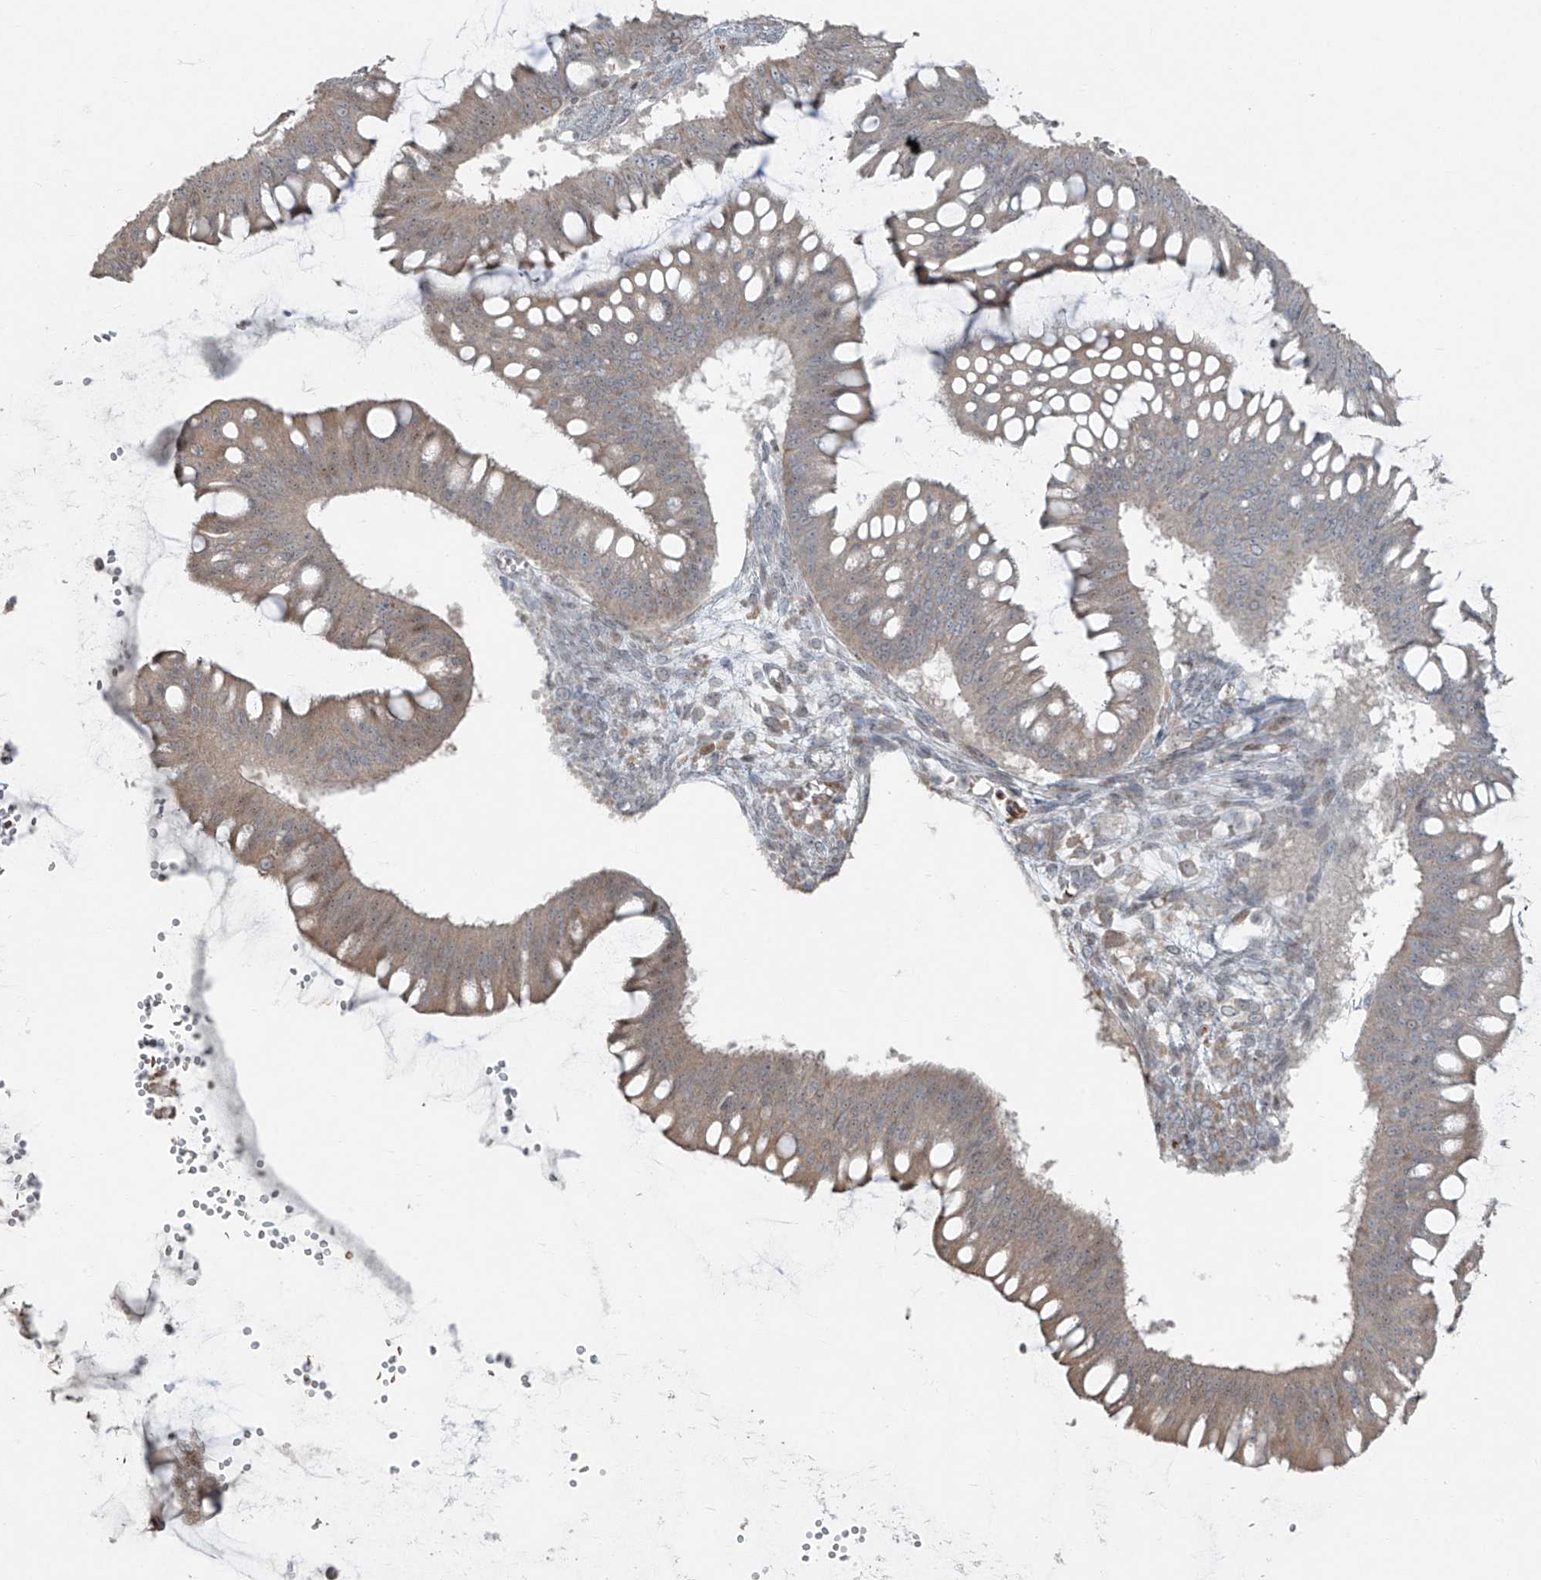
{"staining": {"intensity": "moderate", "quantity": "25%-75%", "location": "cytoplasmic/membranous,nuclear"}, "tissue": "ovarian cancer", "cell_type": "Tumor cells", "image_type": "cancer", "snomed": [{"axis": "morphology", "description": "Cystadenocarcinoma, mucinous, NOS"}, {"axis": "topography", "description": "Ovary"}], "caption": "Approximately 25%-75% of tumor cells in ovarian mucinous cystadenocarcinoma demonstrate moderate cytoplasmic/membranous and nuclear protein positivity as visualized by brown immunohistochemical staining.", "gene": "TTC22", "patient": {"sex": "female", "age": 73}}